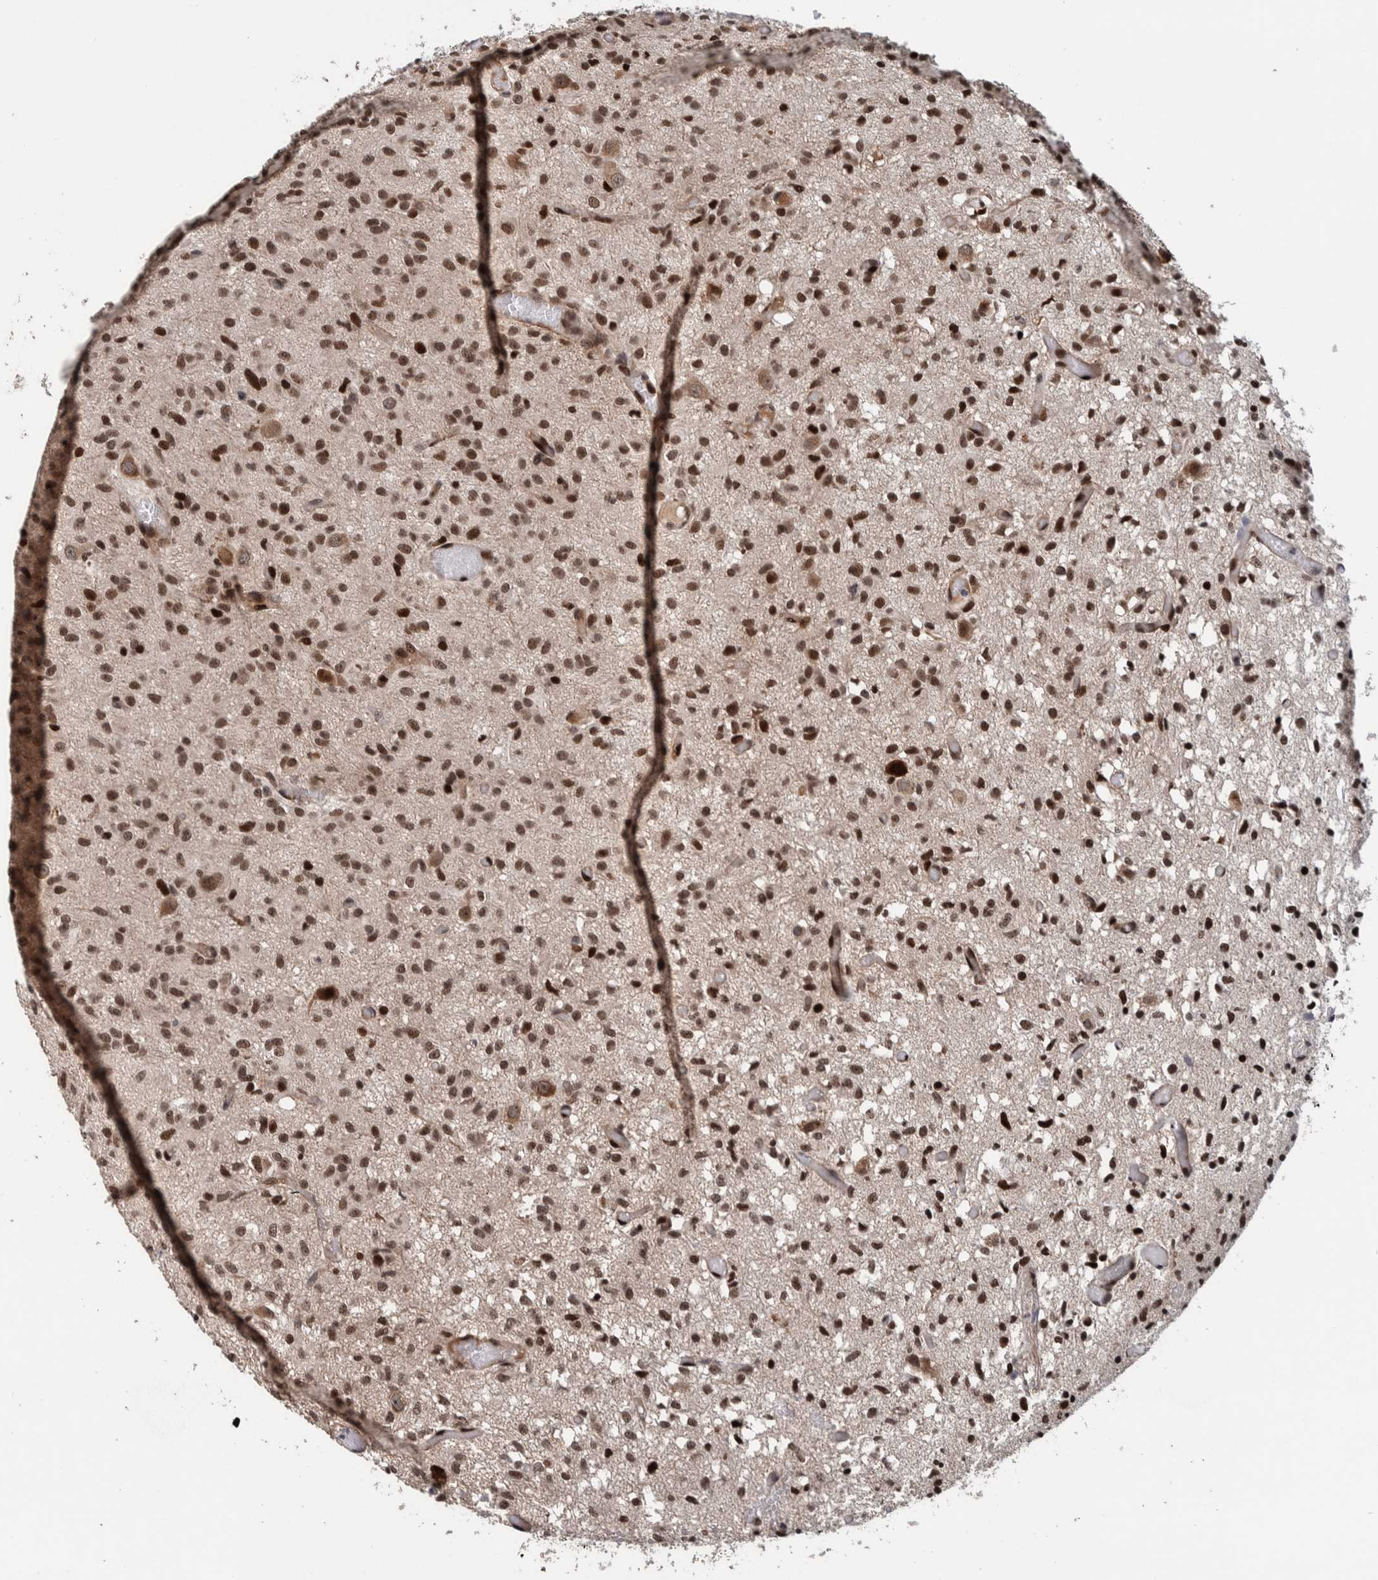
{"staining": {"intensity": "moderate", "quantity": ">75%", "location": "nuclear"}, "tissue": "glioma", "cell_type": "Tumor cells", "image_type": "cancer", "snomed": [{"axis": "morphology", "description": "Glioma, malignant, High grade"}, {"axis": "topography", "description": "Brain"}], "caption": "Approximately >75% of tumor cells in human high-grade glioma (malignant) display moderate nuclear protein positivity as visualized by brown immunohistochemical staining.", "gene": "CHD4", "patient": {"sex": "female", "age": 59}}